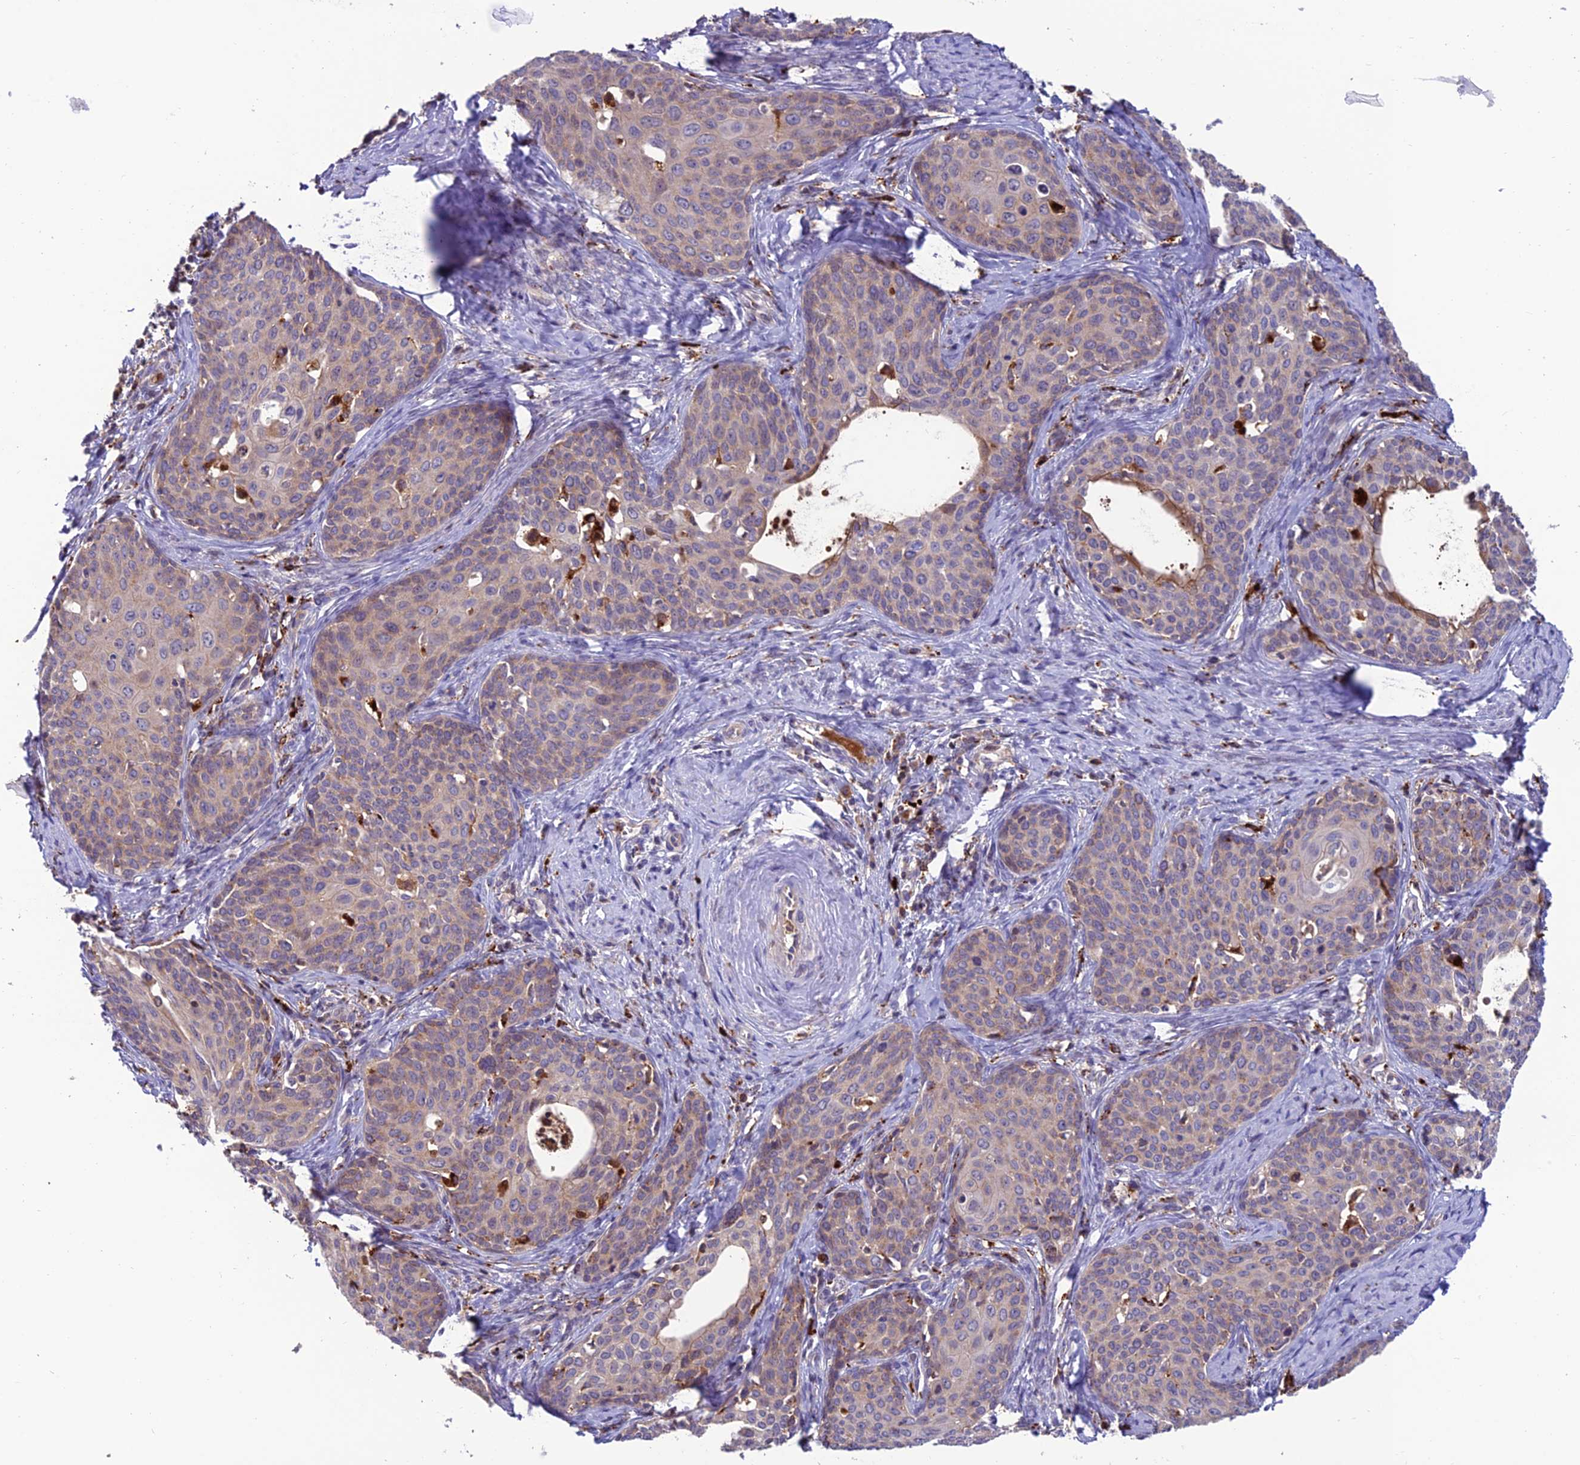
{"staining": {"intensity": "weak", "quantity": "<25%", "location": "cytoplasmic/membranous"}, "tissue": "cervical cancer", "cell_type": "Tumor cells", "image_type": "cancer", "snomed": [{"axis": "morphology", "description": "Squamous cell carcinoma, NOS"}, {"axis": "topography", "description": "Cervix"}], "caption": "Immunohistochemistry photomicrograph of neoplastic tissue: human cervical cancer (squamous cell carcinoma) stained with DAB displays no significant protein expression in tumor cells. (Brightfield microscopy of DAB IHC at high magnification).", "gene": "ARHGEF18", "patient": {"sex": "female", "age": 52}}